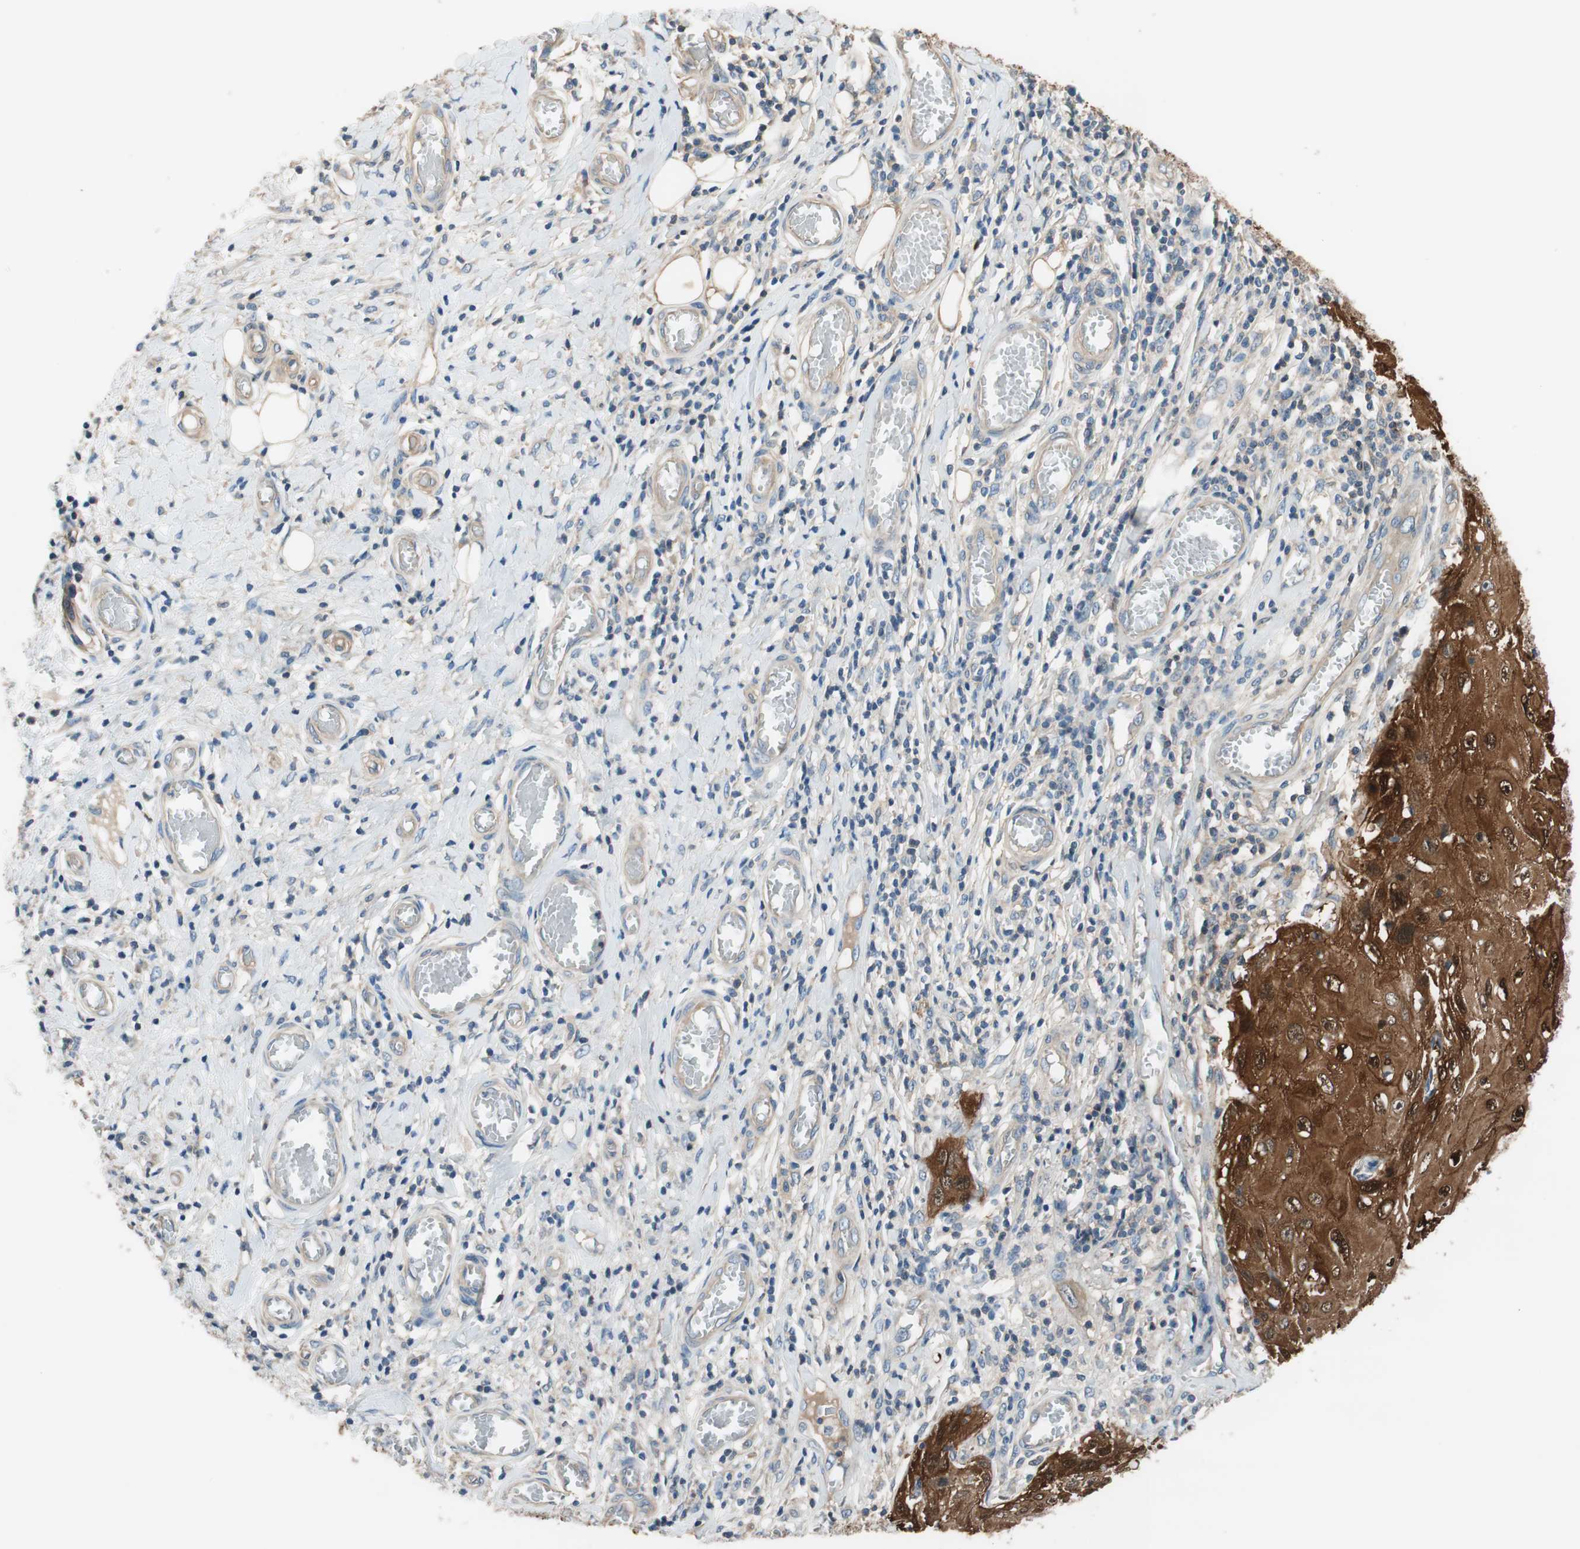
{"staining": {"intensity": "strong", "quantity": ">75%", "location": "cytoplasmic/membranous,nuclear"}, "tissue": "skin cancer", "cell_type": "Tumor cells", "image_type": "cancer", "snomed": [{"axis": "morphology", "description": "Squamous cell carcinoma, NOS"}, {"axis": "topography", "description": "Skin"}], "caption": "Immunohistochemistry histopathology image of human skin cancer (squamous cell carcinoma) stained for a protein (brown), which reveals high levels of strong cytoplasmic/membranous and nuclear staining in about >75% of tumor cells.", "gene": "CALML3", "patient": {"sex": "female", "age": 73}}